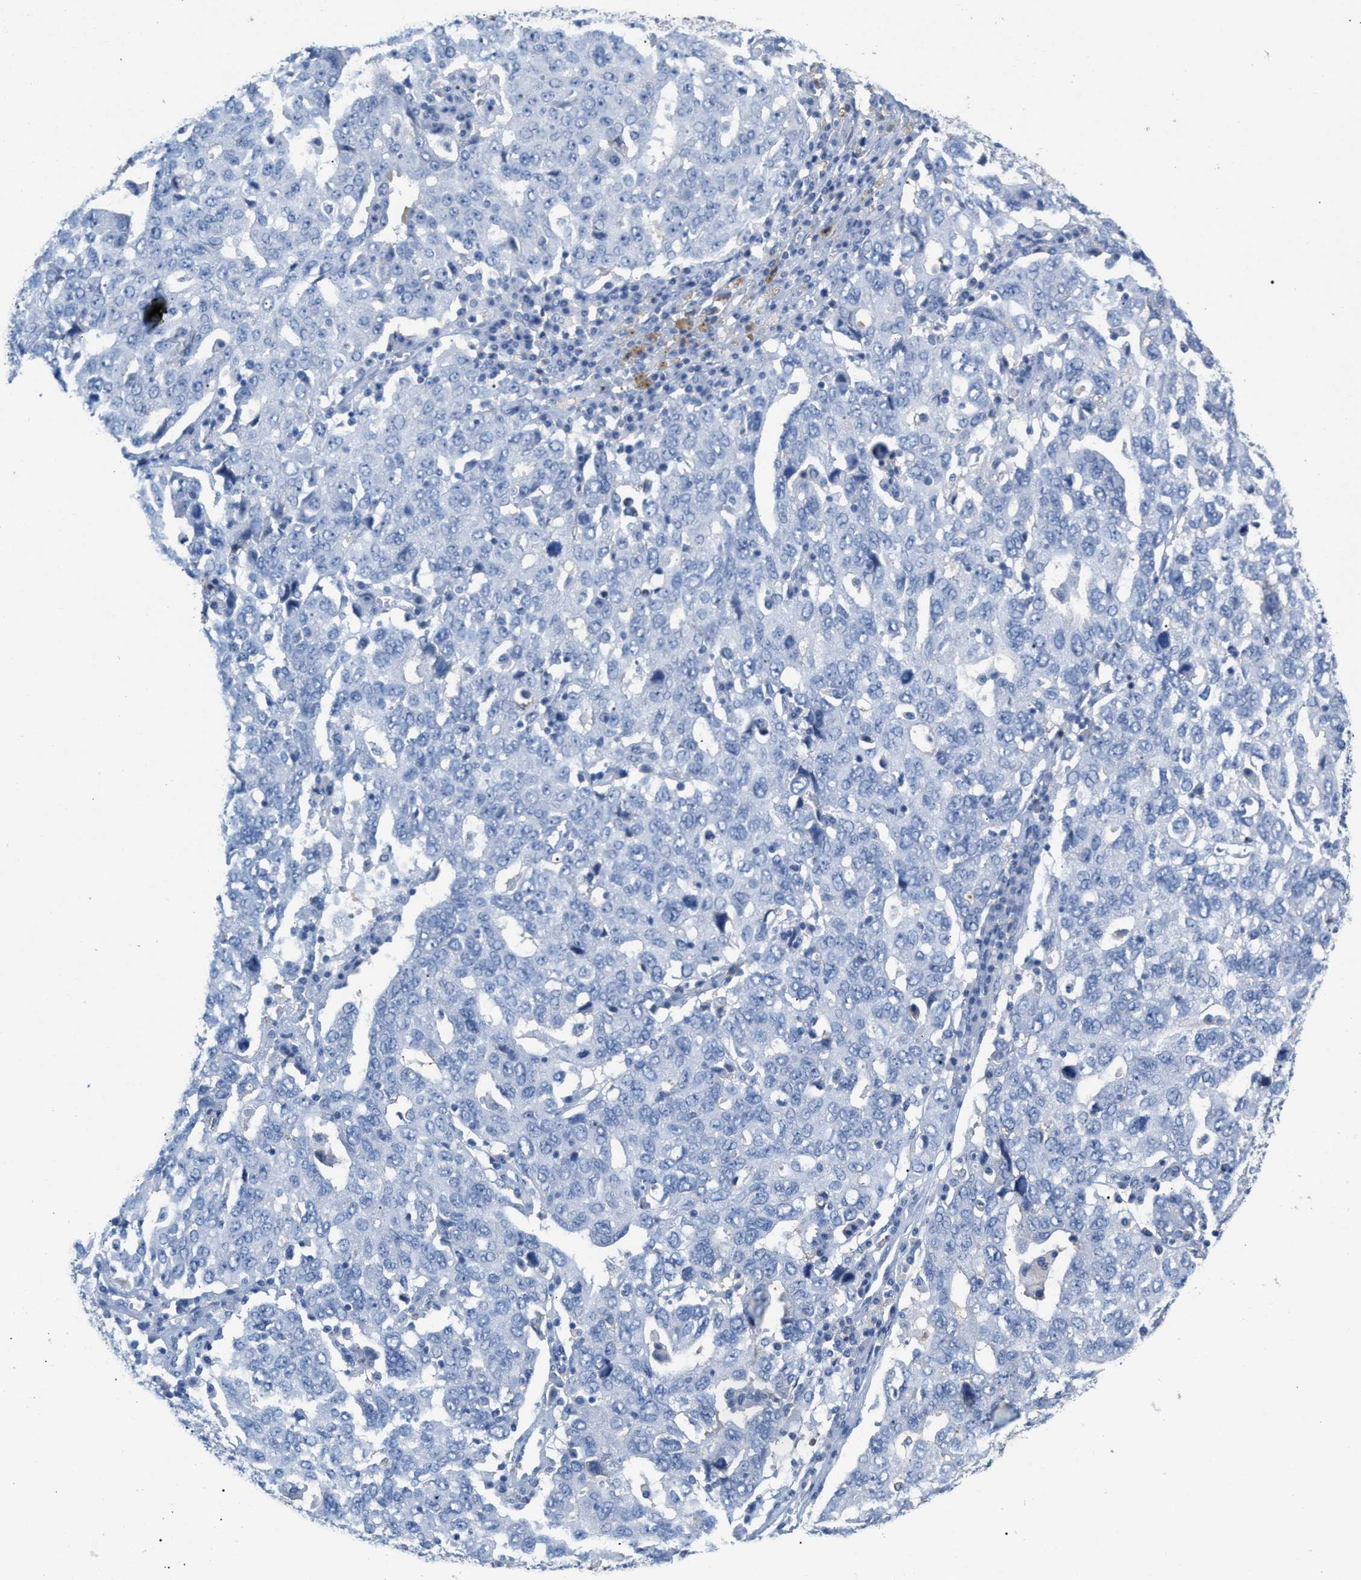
{"staining": {"intensity": "negative", "quantity": "none", "location": "none"}, "tissue": "ovarian cancer", "cell_type": "Tumor cells", "image_type": "cancer", "snomed": [{"axis": "morphology", "description": "Carcinoma, endometroid"}, {"axis": "topography", "description": "Ovary"}], "caption": "Human ovarian cancer (endometroid carcinoma) stained for a protein using immunohistochemistry demonstrates no expression in tumor cells.", "gene": "APOH", "patient": {"sex": "female", "age": 62}}